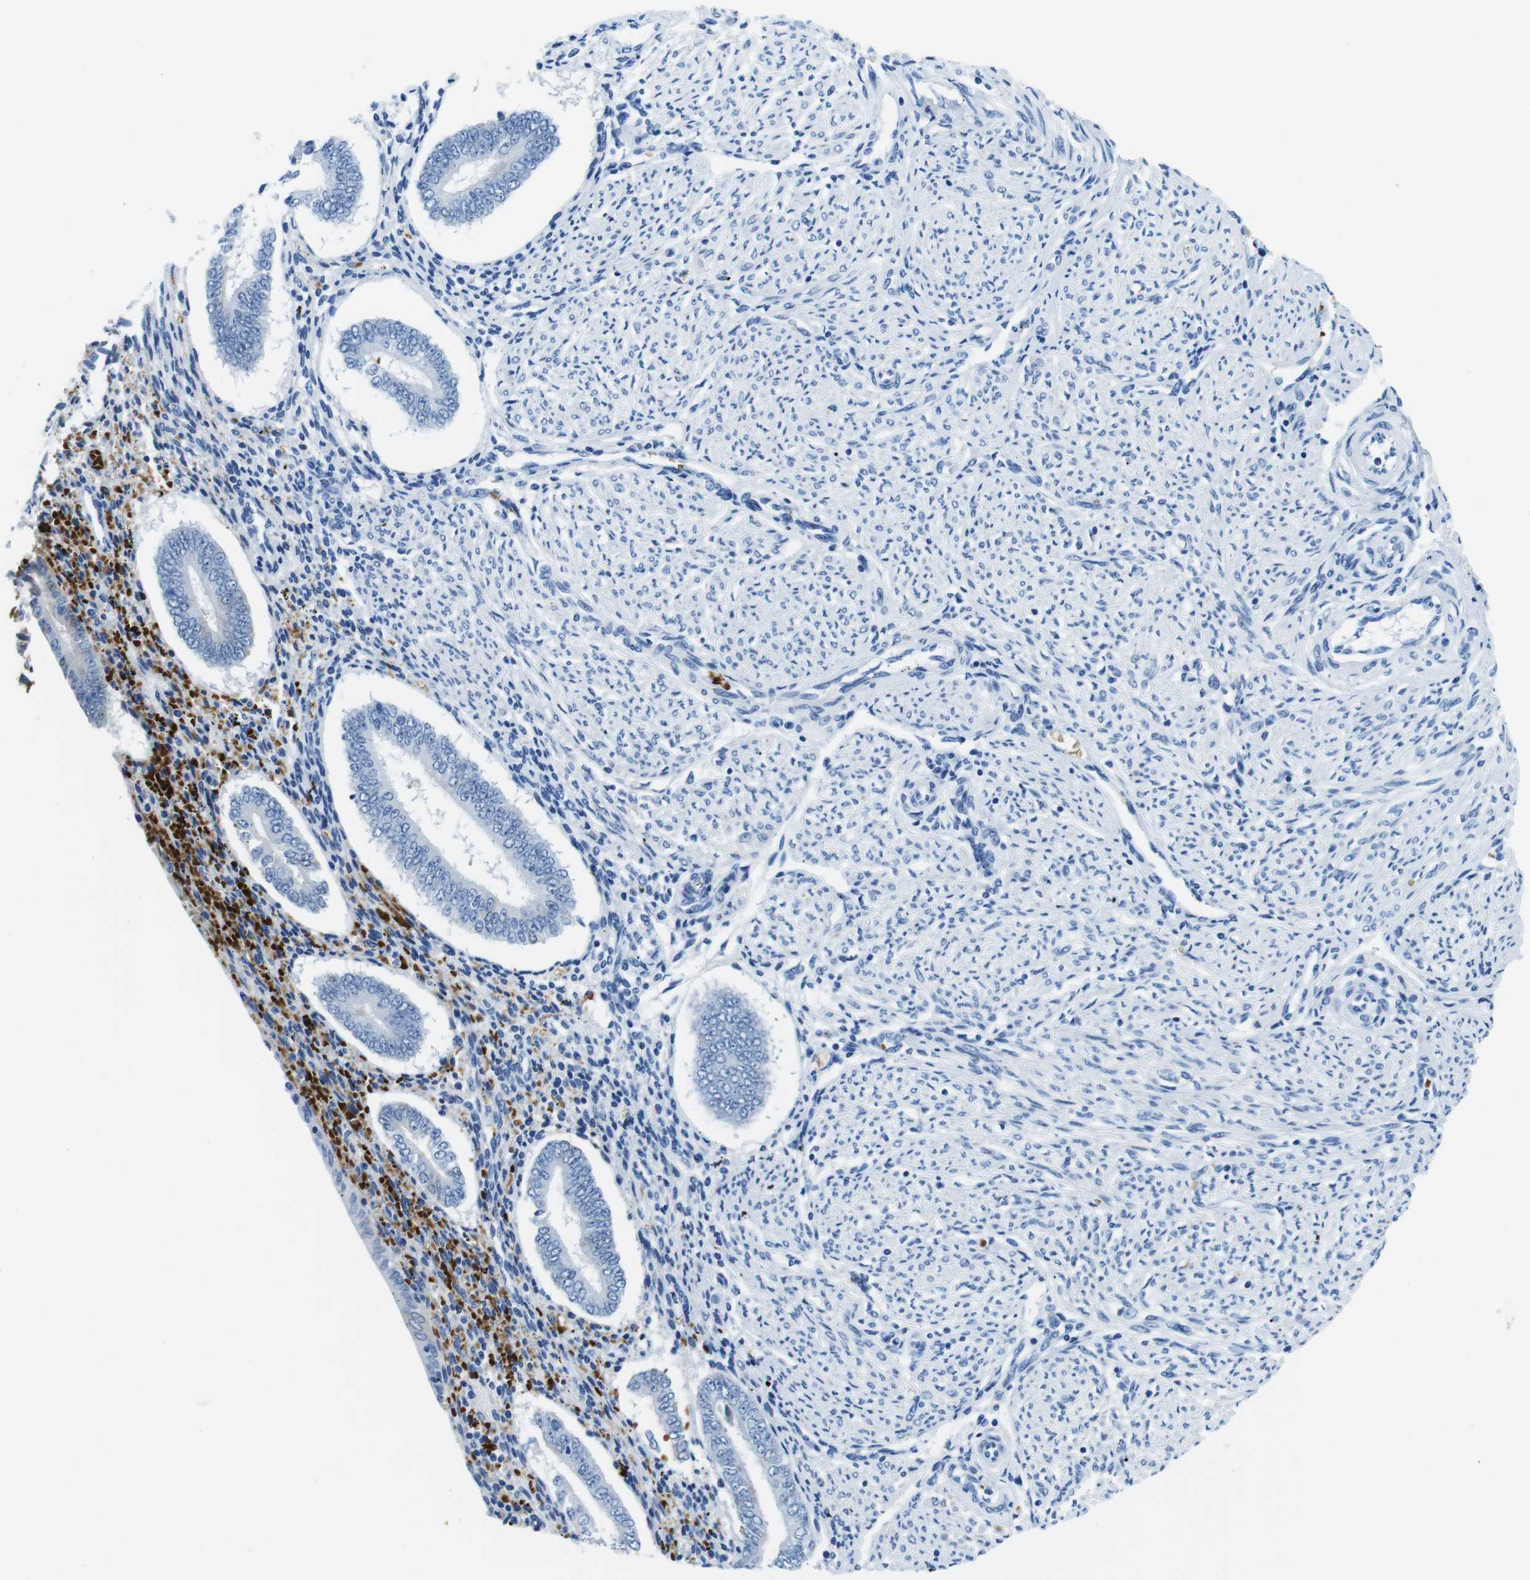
{"staining": {"intensity": "moderate", "quantity": "<25%", "location": "cytoplasmic/membranous,nuclear"}, "tissue": "endometrium", "cell_type": "Cells in endometrial stroma", "image_type": "normal", "snomed": [{"axis": "morphology", "description": "Normal tissue, NOS"}, {"axis": "topography", "description": "Endometrium"}], "caption": "IHC (DAB (3,3'-diaminobenzidine)) staining of normal endometrium demonstrates moderate cytoplasmic/membranous,nuclear protein staining in about <25% of cells in endometrial stroma. The staining is performed using DAB (3,3'-diaminobenzidine) brown chromogen to label protein expression. The nuclei are counter-stained blue using hematoxylin.", "gene": "TFAP2C", "patient": {"sex": "female", "age": 42}}